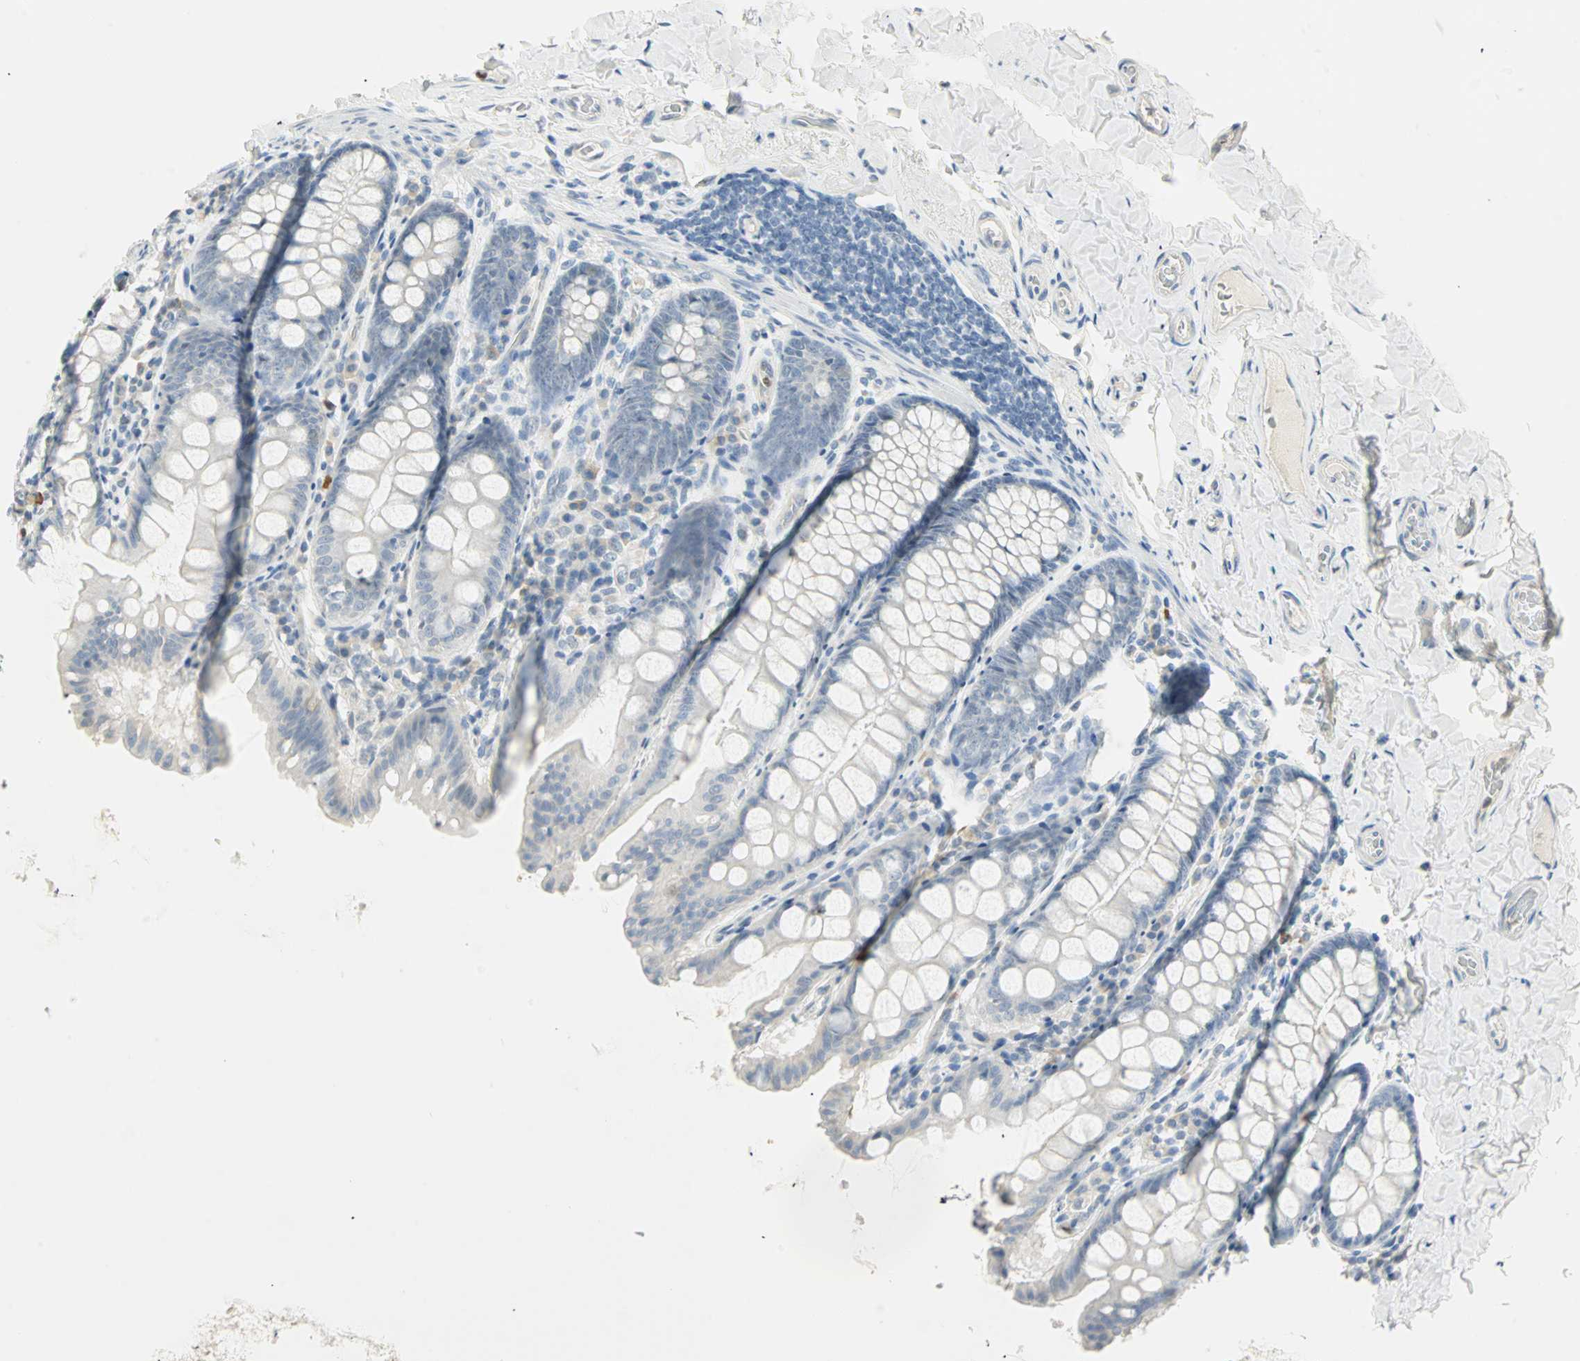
{"staining": {"intensity": "negative", "quantity": "none", "location": "none"}, "tissue": "colon", "cell_type": "Endothelial cells", "image_type": "normal", "snomed": [{"axis": "morphology", "description": "Normal tissue, NOS"}, {"axis": "topography", "description": "Colon"}], "caption": "DAB (3,3'-diaminobenzidine) immunohistochemical staining of normal colon displays no significant staining in endothelial cells. The staining is performed using DAB (3,3'-diaminobenzidine) brown chromogen with nuclei counter-stained in using hematoxylin.", "gene": "MLLT10", "patient": {"sex": "female", "age": 61}}